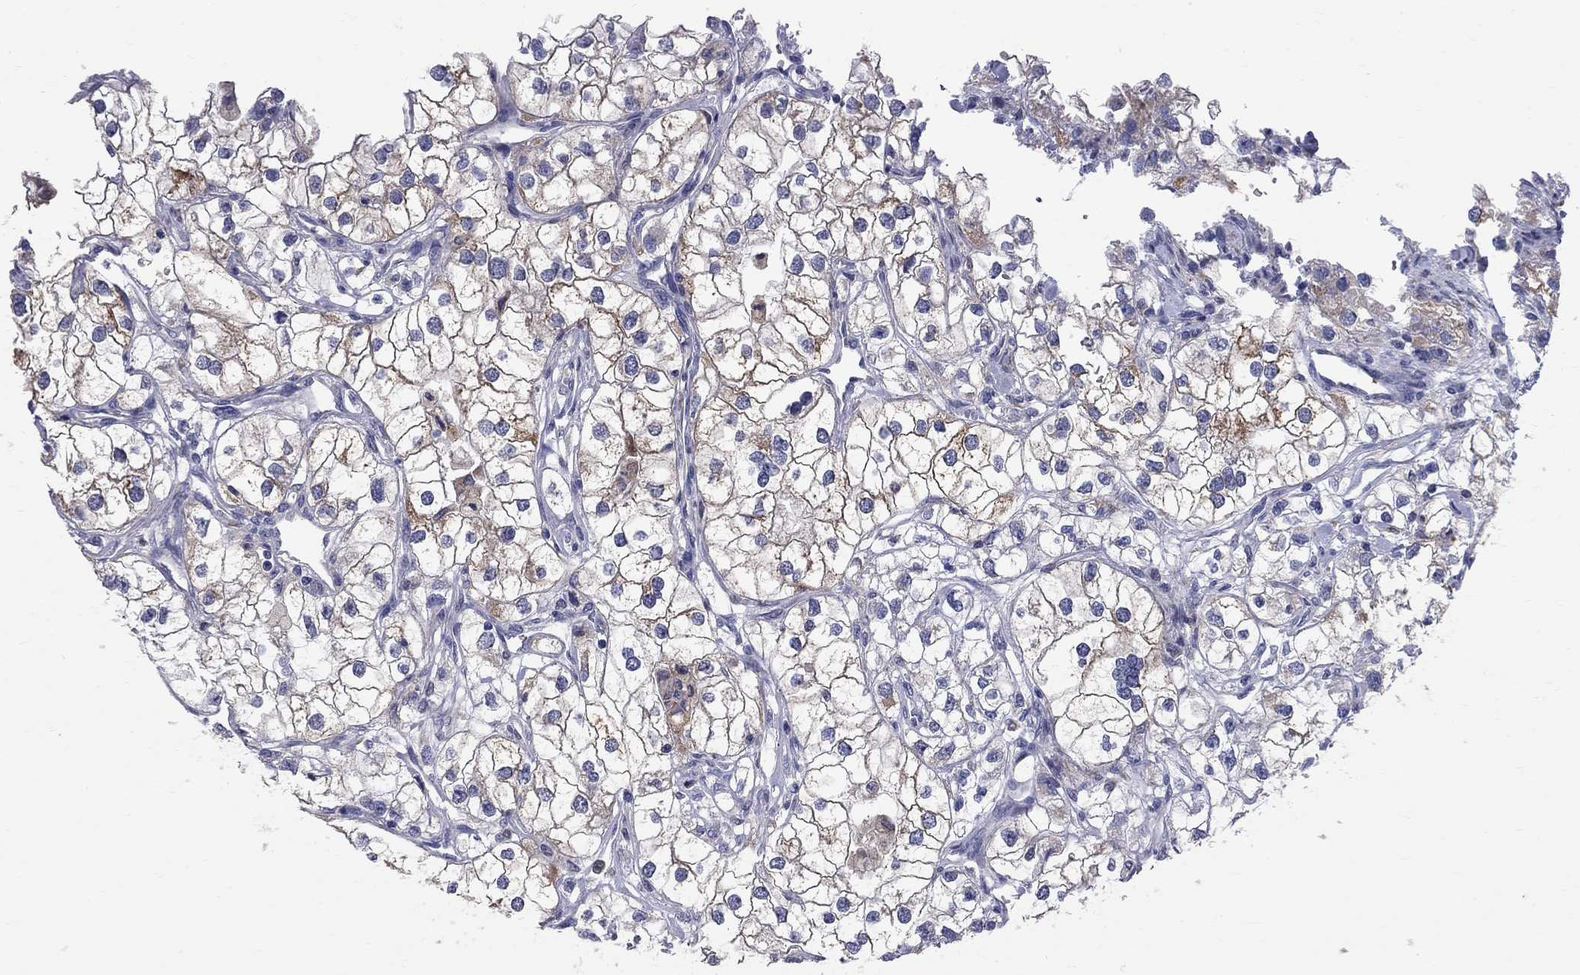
{"staining": {"intensity": "moderate", "quantity": "25%-75%", "location": "cytoplasmic/membranous"}, "tissue": "renal cancer", "cell_type": "Tumor cells", "image_type": "cancer", "snomed": [{"axis": "morphology", "description": "Adenocarcinoma, NOS"}, {"axis": "topography", "description": "Kidney"}], "caption": "Tumor cells exhibit medium levels of moderate cytoplasmic/membranous positivity in about 25%-75% of cells in renal cancer. Immunohistochemistry stains the protein in brown and the nuclei are stained blue.", "gene": "ACSL1", "patient": {"sex": "male", "age": 59}}